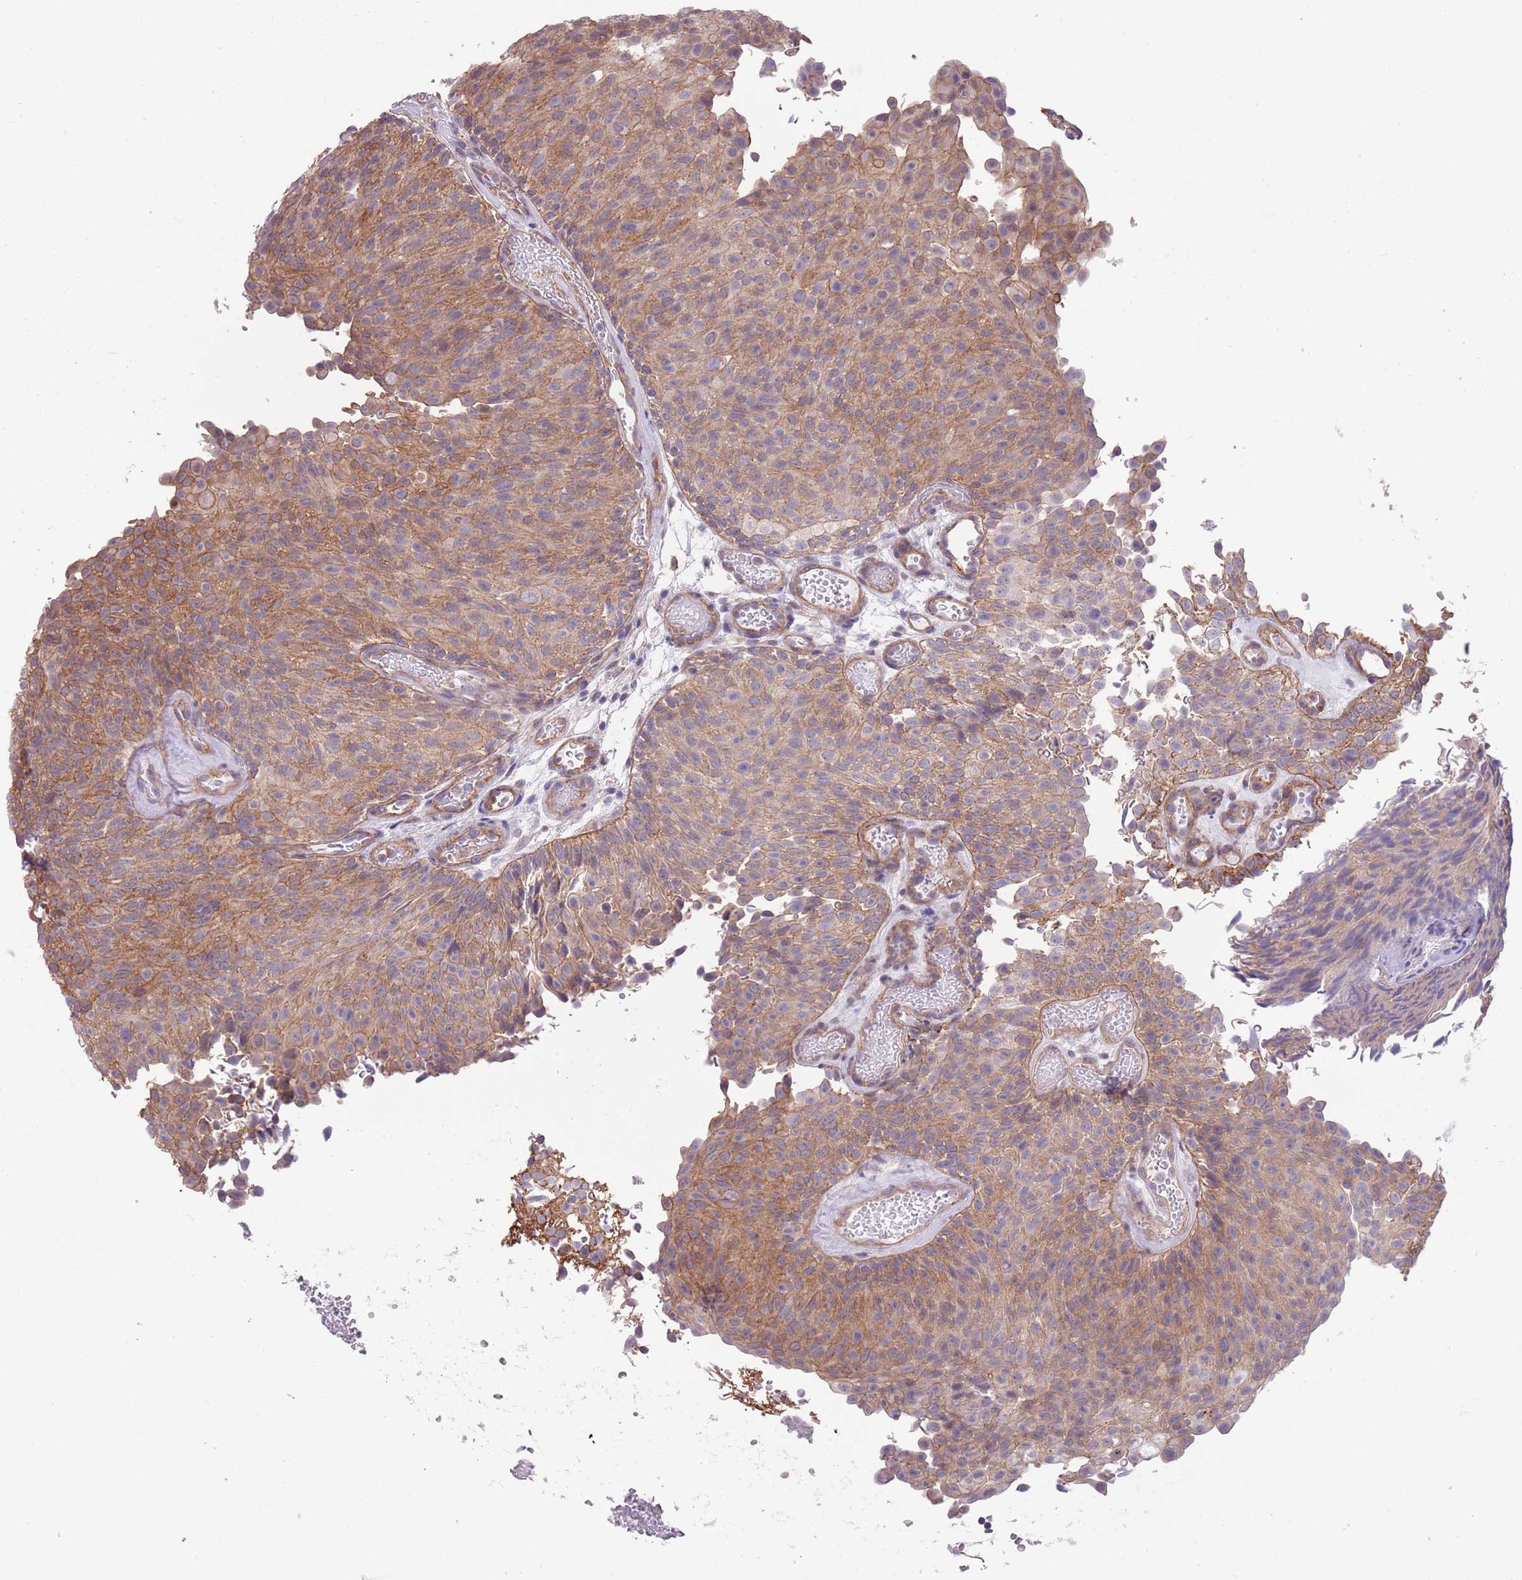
{"staining": {"intensity": "moderate", "quantity": ">75%", "location": "cytoplasmic/membranous"}, "tissue": "urothelial cancer", "cell_type": "Tumor cells", "image_type": "cancer", "snomed": [{"axis": "morphology", "description": "Urothelial carcinoma, Low grade"}, {"axis": "topography", "description": "Urinary bladder"}], "caption": "Immunohistochemical staining of human urothelial cancer shows moderate cytoplasmic/membranous protein staining in approximately >75% of tumor cells.", "gene": "CREBZF", "patient": {"sex": "male", "age": 78}}